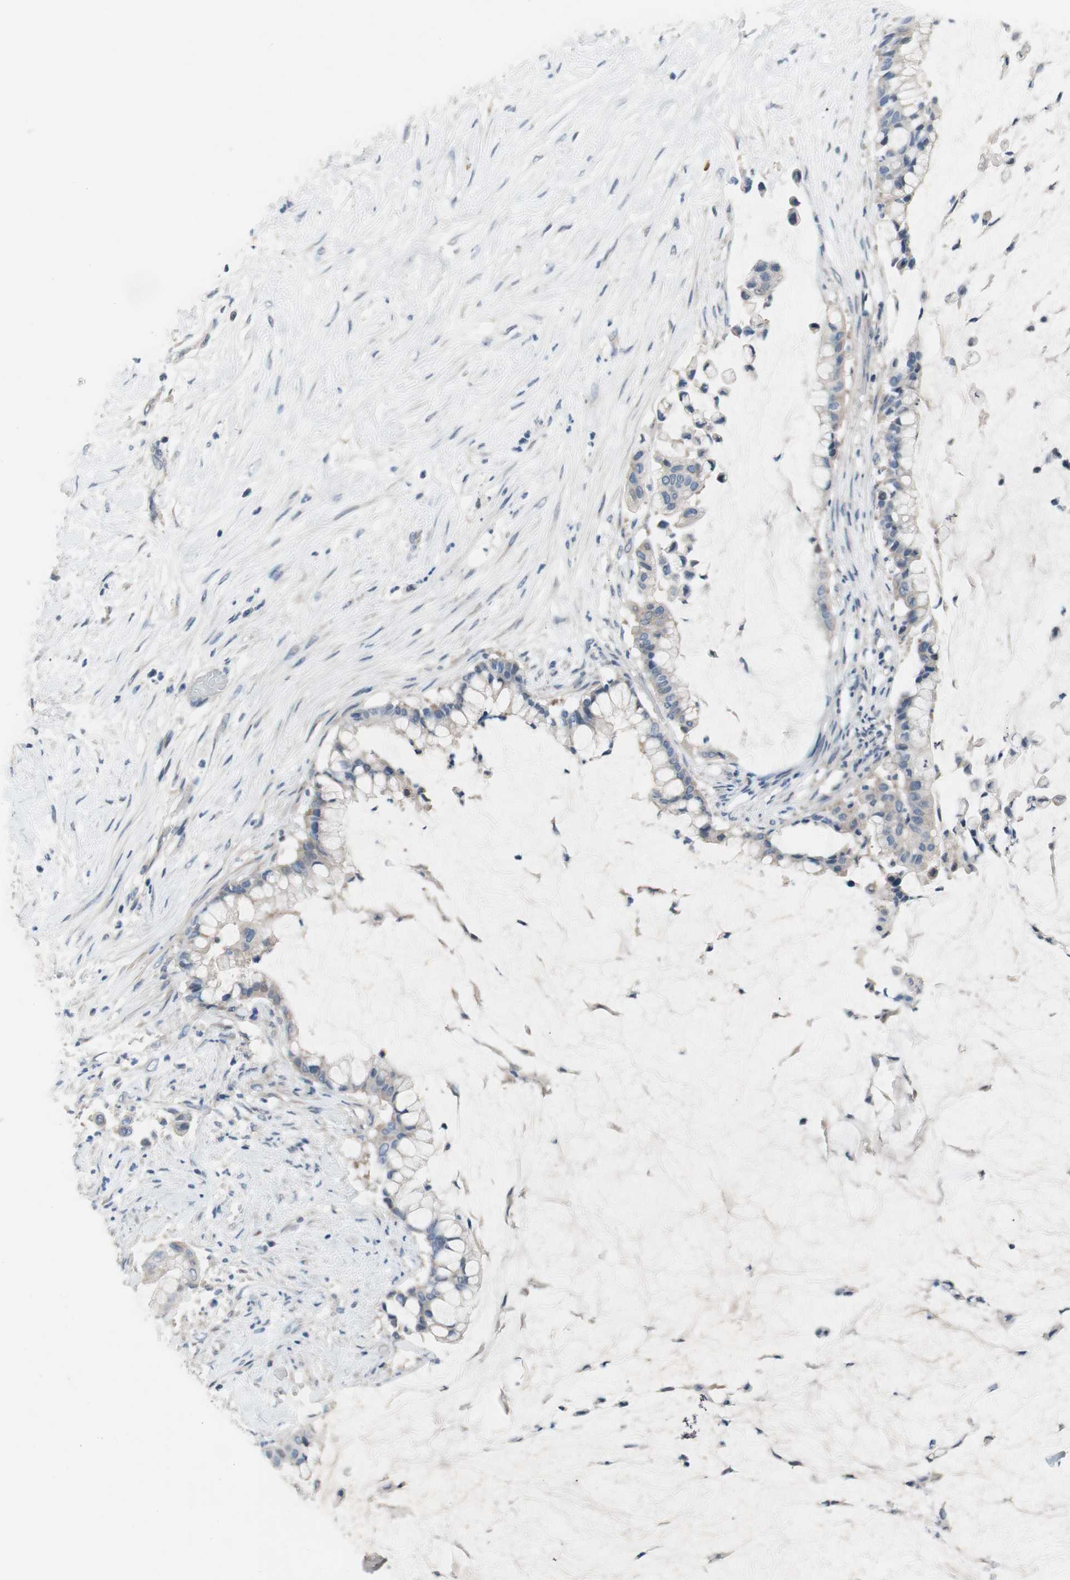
{"staining": {"intensity": "negative", "quantity": "none", "location": "none"}, "tissue": "pancreatic cancer", "cell_type": "Tumor cells", "image_type": "cancer", "snomed": [{"axis": "morphology", "description": "Adenocarcinoma, NOS"}, {"axis": "topography", "description": "Pancreas"}], "caption": "This is an immunohistochemistry micrograph of human pancreatic cancer. There is no positivity in tumor cells.", "gene": "TACR3", "patient": {"sex": "male", "age": 41}}